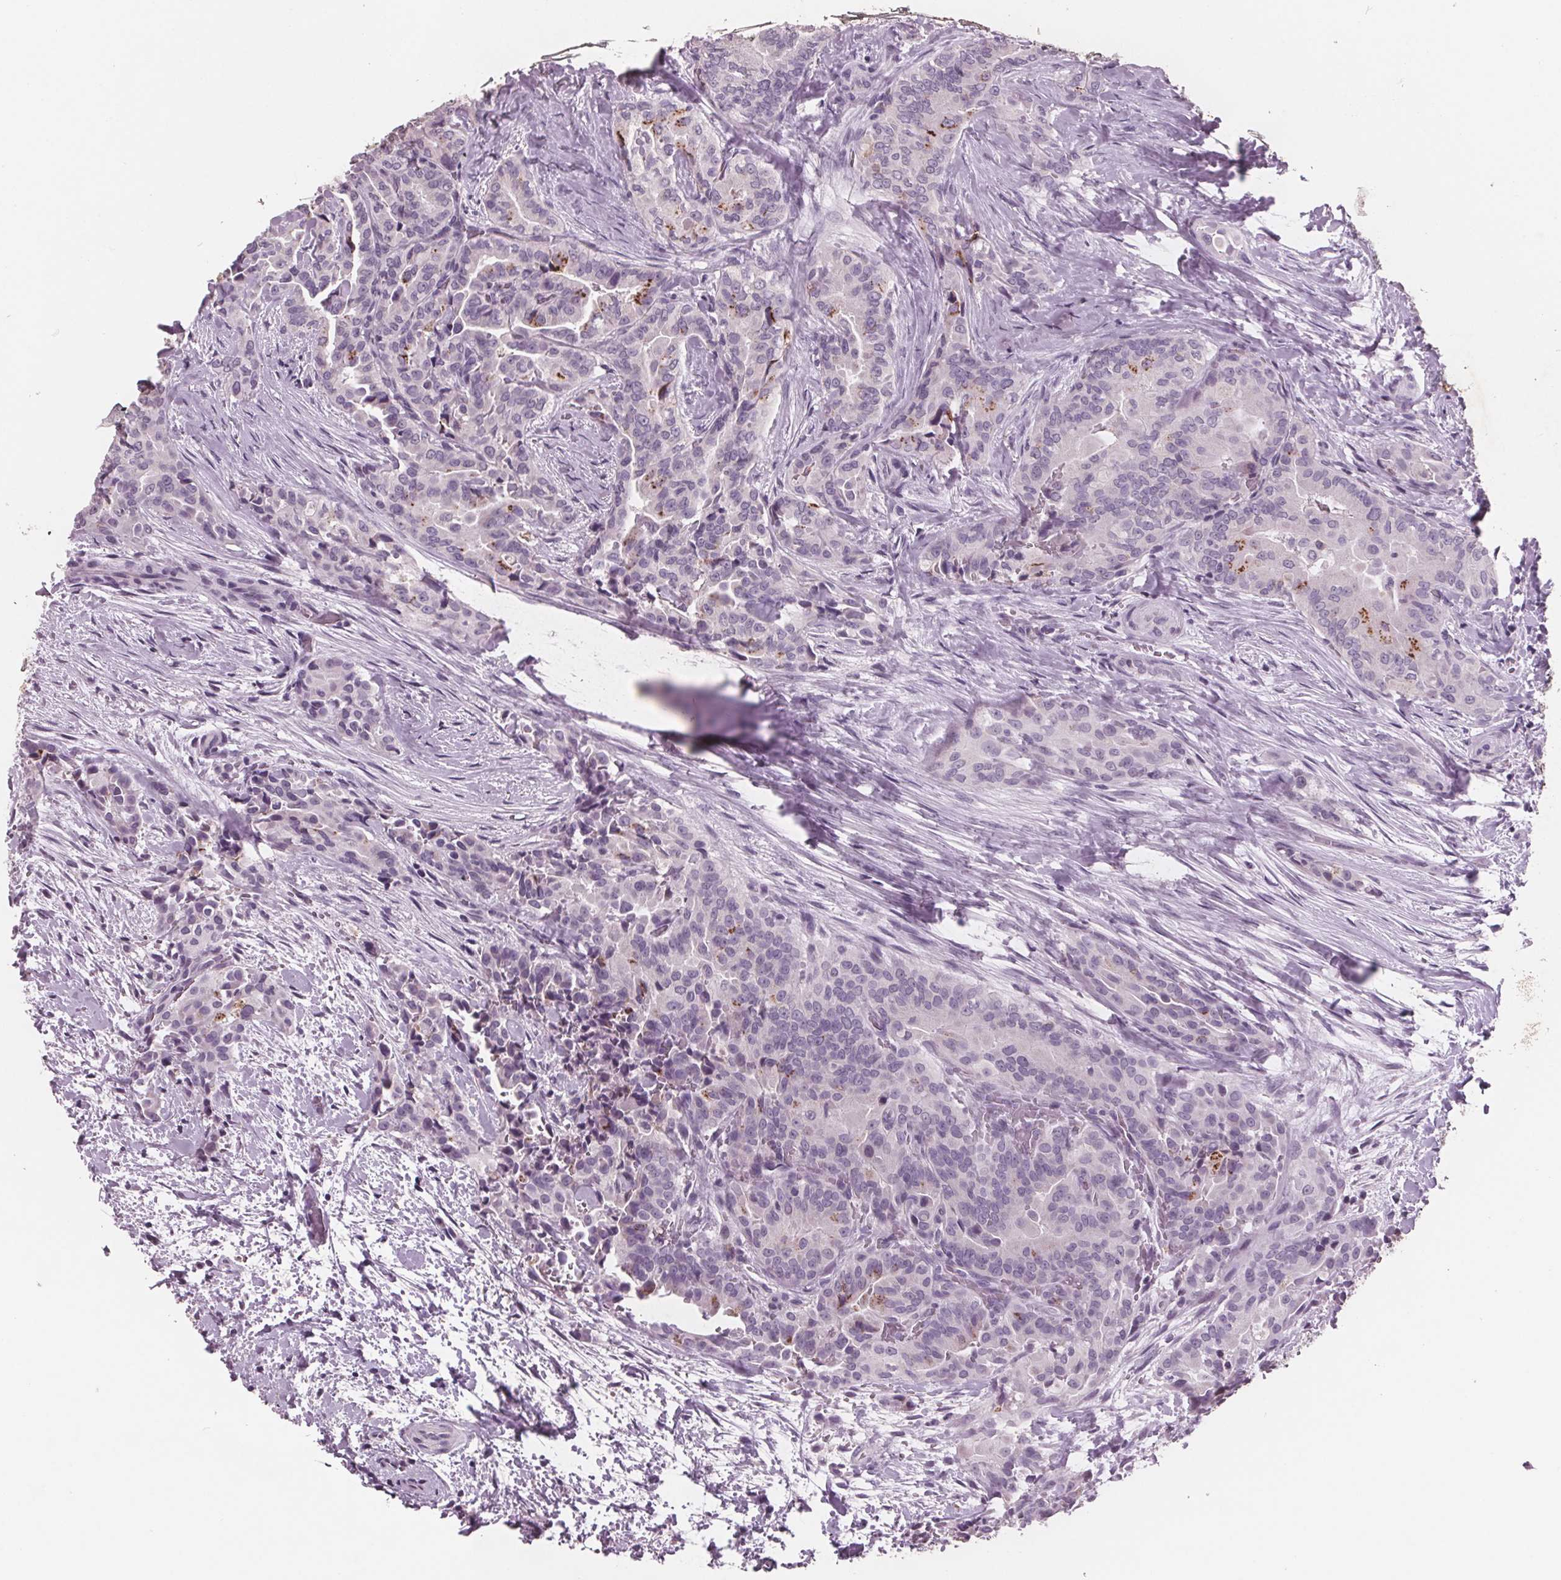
{"staining": {"intensity": "moderate", "quantity": "<25%", "location": "cytoplasmic/membranous"}, "tissue": "thyroid cancer", "cell_type": "Tumor cells", "image_type": "cancer", "snomed": [{"axis": "morphology", "description": "Papillary adenocarcinoma, NOS"}, {"axis": "topography", "description": "Thyroid gland"}], "caption": "Brown immunohistochemical staining in human thyroid cancer (papillary adenocarcinoma) exhibits moderate cytoplasmic/membranous positivity in approximately <25% of tumor cells. (Brightfield microscopy of DAB IHC at high magnification).", "gene": "PTPN14", "patient": {"sex": "male", "age": 61}}